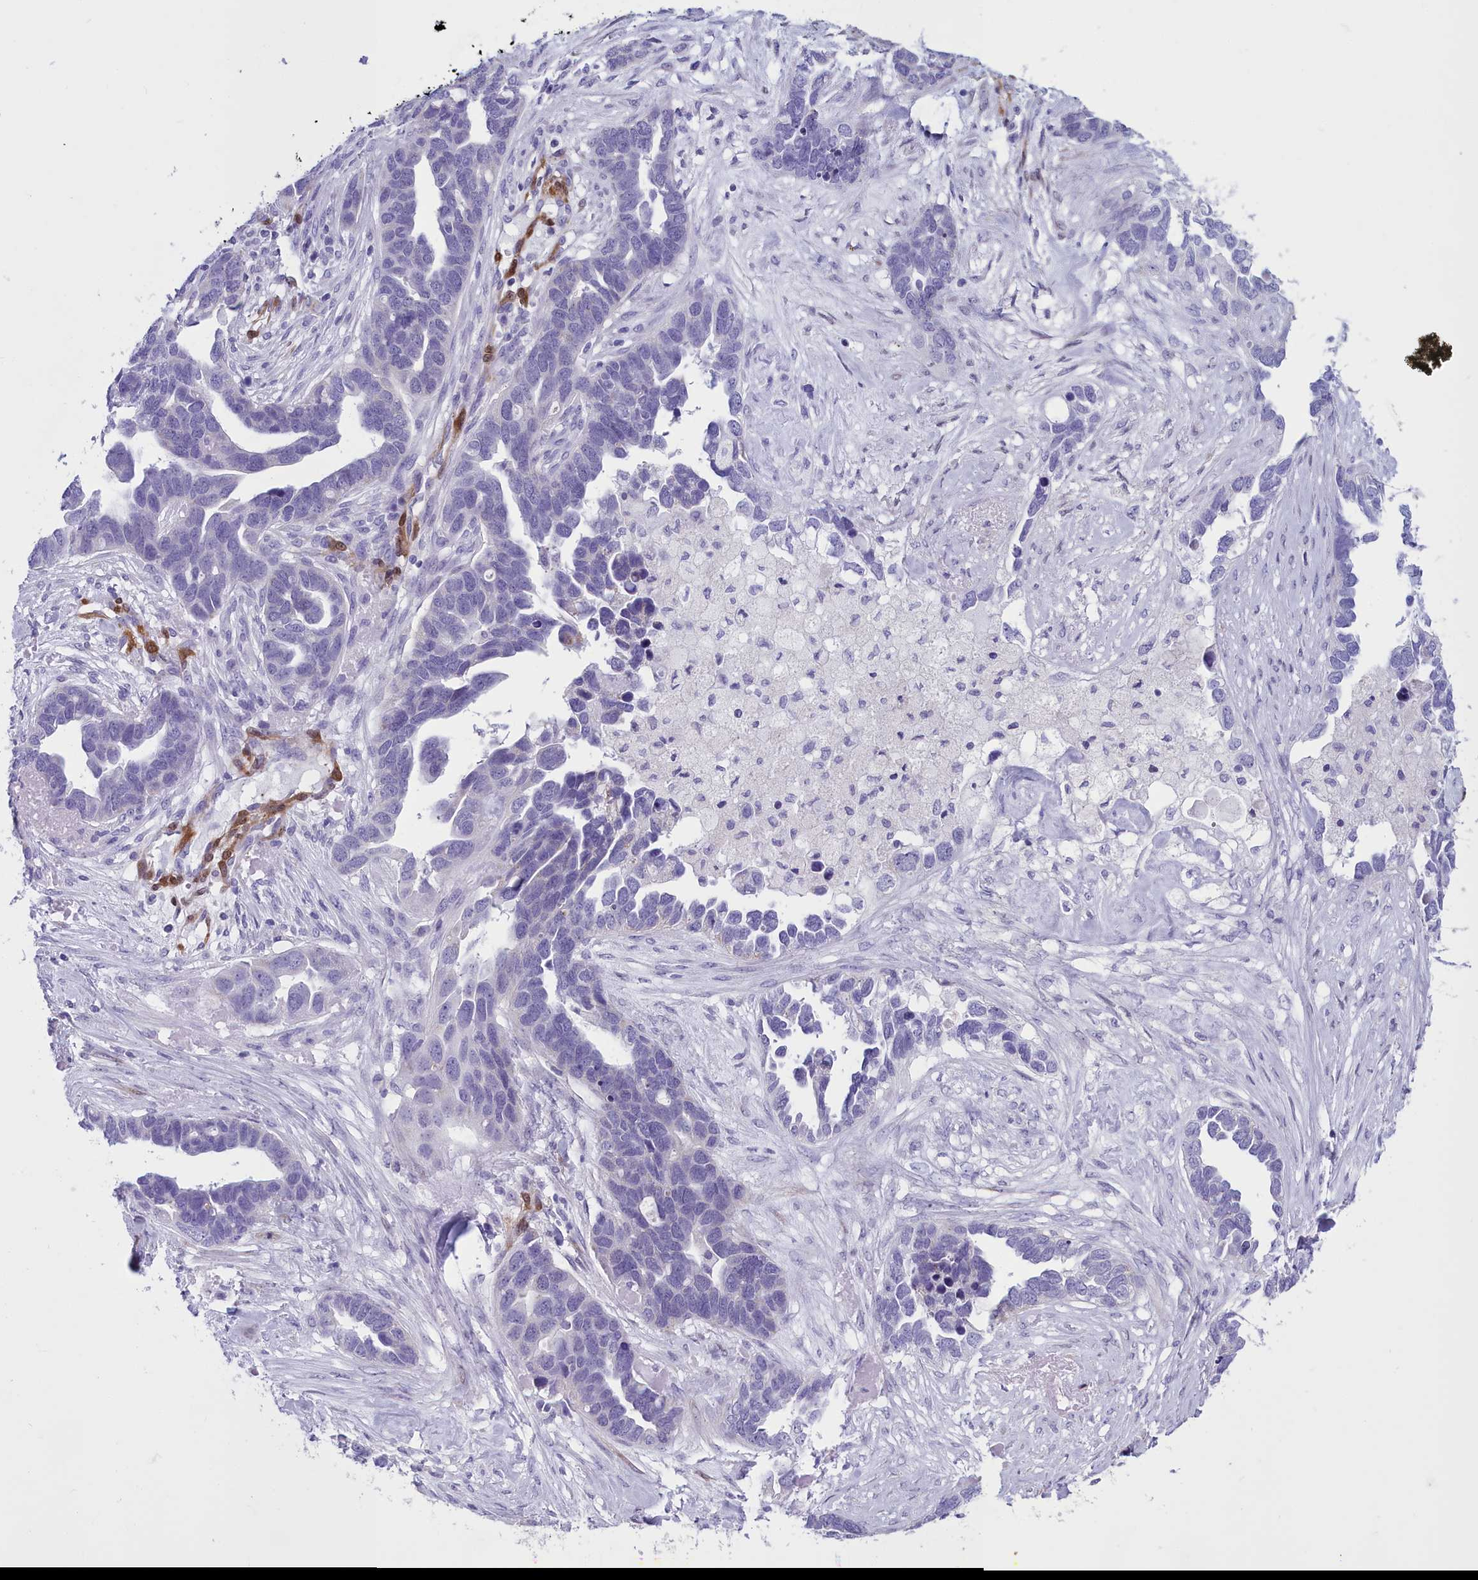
{"staining": {"intensity": "negative", "quantity": "none", "location": "none"}, "tissue": "ovarian cancer", "cell_type": "Tumor cells", "image_type": "cancer", "snomed": [{"axis": "morphology", "description": "Cystadenocarcinoma, serous, NOS"}, {"axis": "topography", "description": "Ovary"}], "caption": "A micrograph of ovarian cancer (serous cystadenocarcinoma) stained for a protein shows no brown staining in tumor cells.", "gene": "PPP1R14A", "patient": {"sex": "female", "age": 54}}